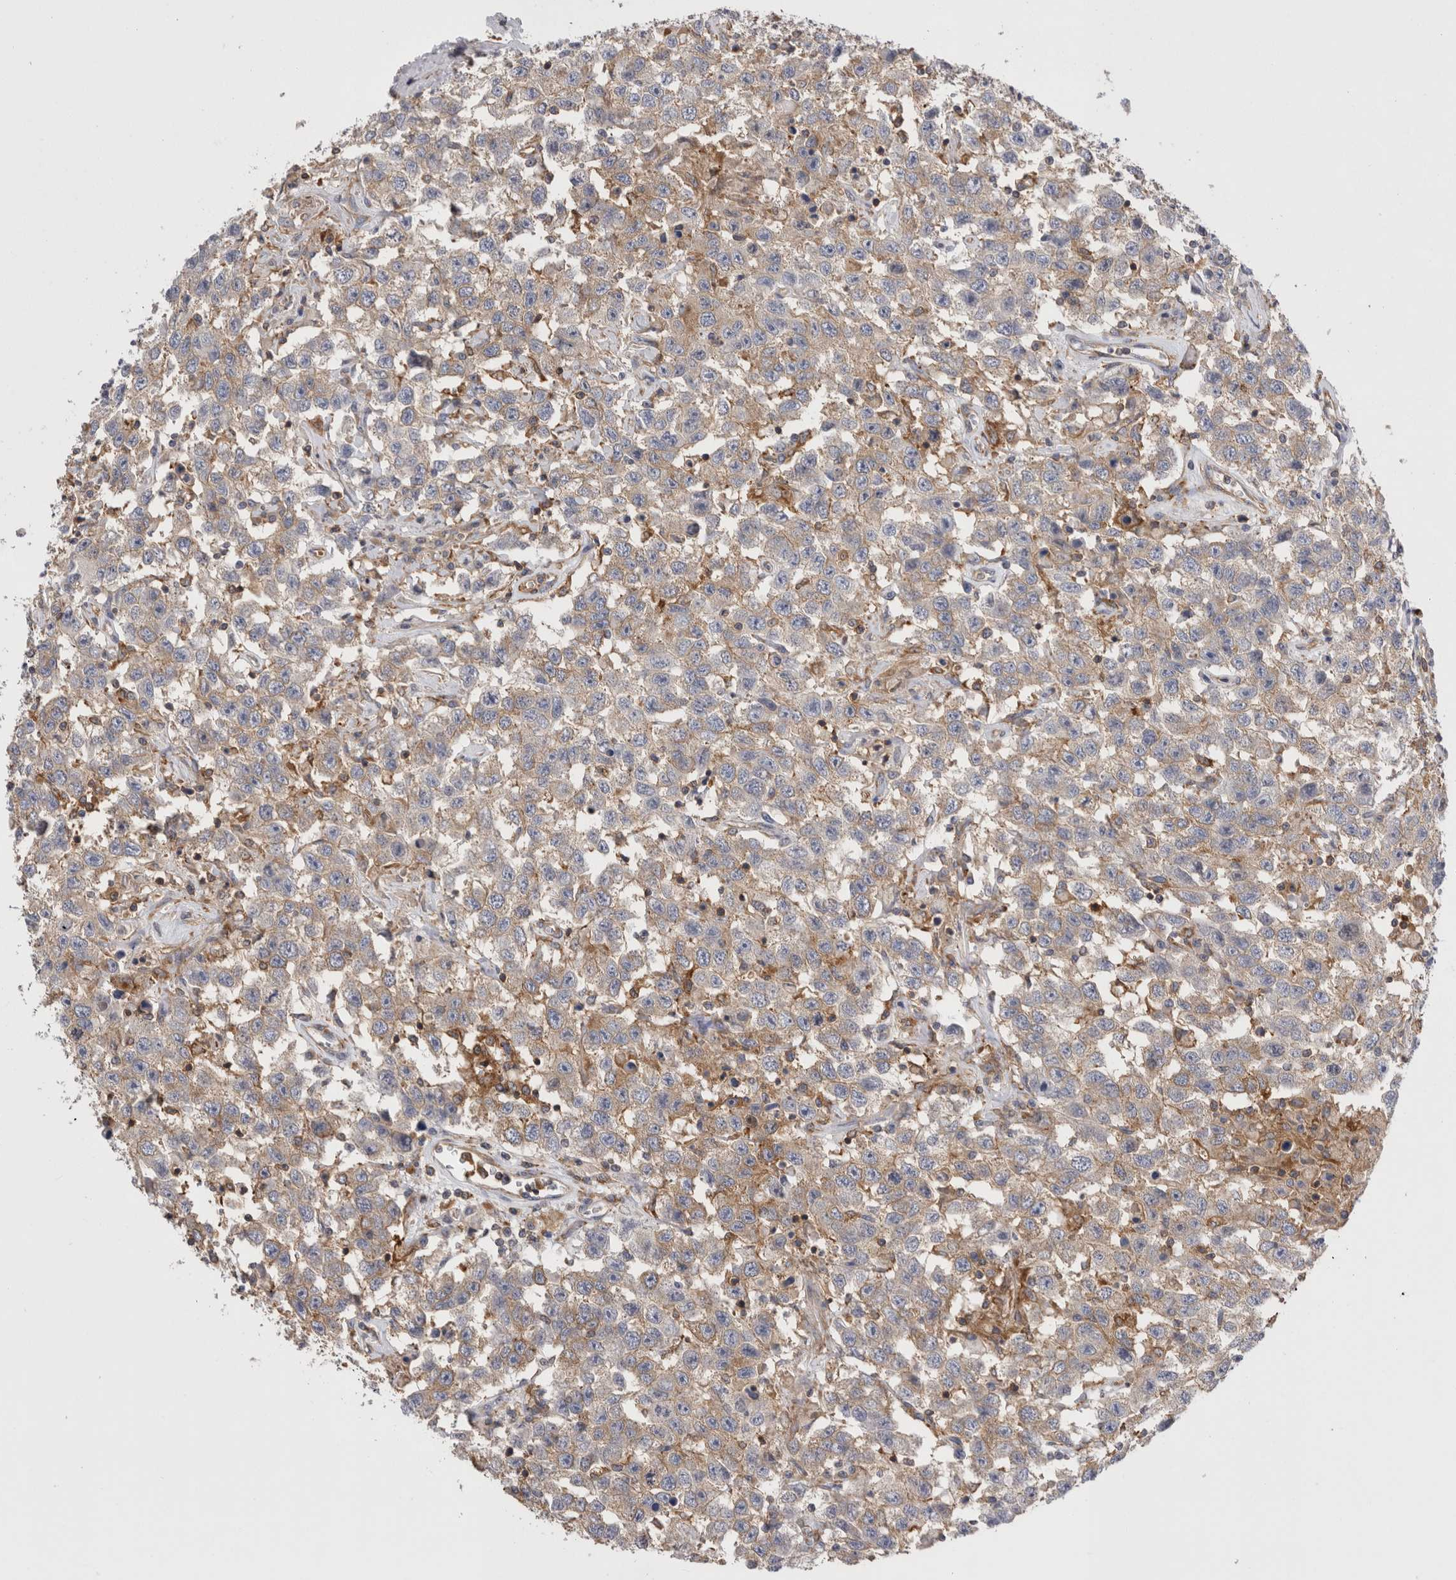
{"staining": {"intensity": "weak", "quantity": ">75%", "location": "cytoplasmic/membranous"}, "tissue": "testis cancer", "cell_type": "Tumor cells", "image_type": "cancer", "snomed": [{"axis": "morphology", "description": "Seminoma, NOS"}, {"axis": "topography", "description": "Testis"}], "caption": "IHC micrograph of neoplastic tissue: human testis seminoma stained using immunohistochemistry exhibits low levels of weak protein expression localized specifically in the cytoplasmic/membranous of tumor cells, appearing as a cytoplasmic/membranous brown color.", "gene": "RAB11FIP1", "patient": {"sex": "male", "age": 41}}